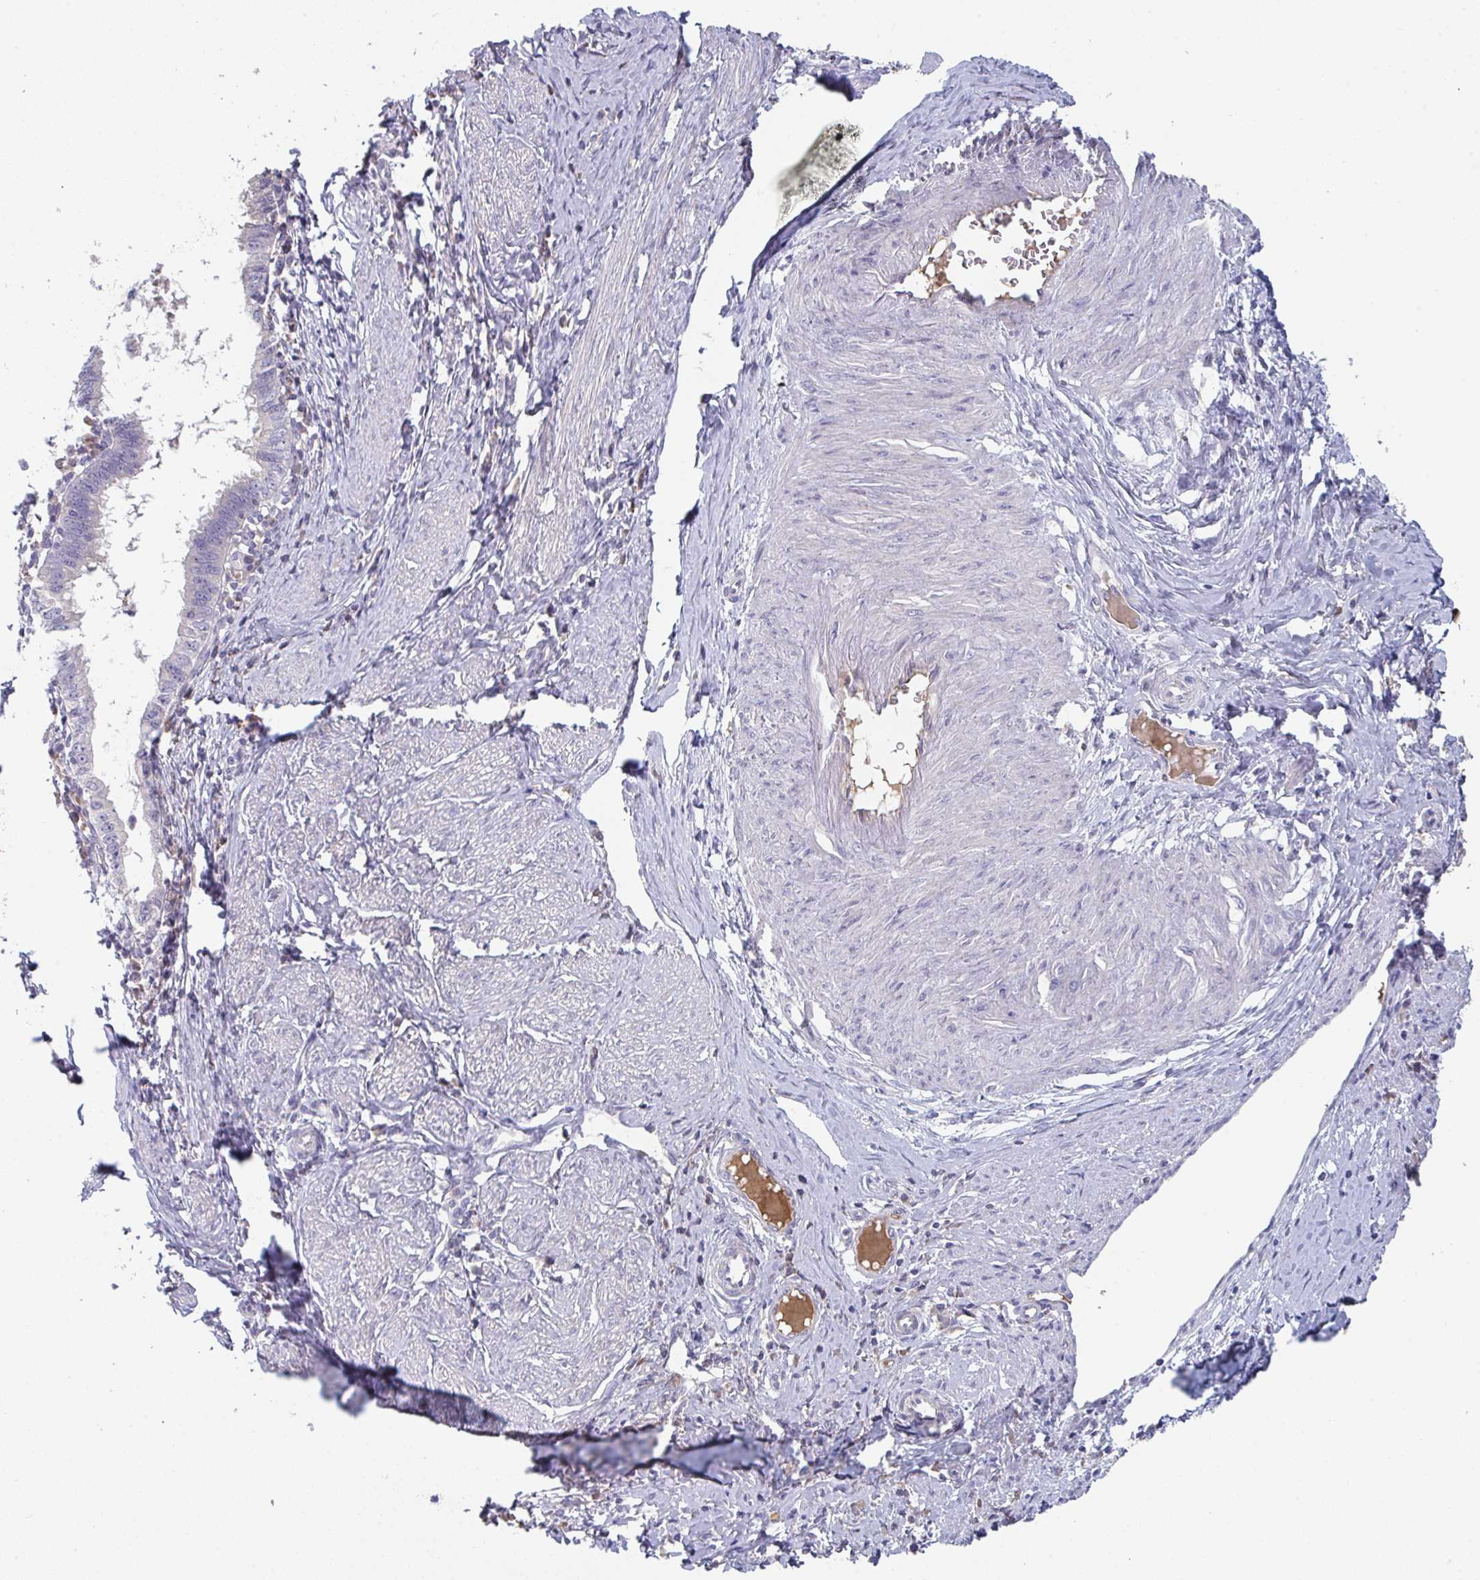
{"staining": {"intensity": "negative", "quantity": "none", "location": "none"}, "tissue": "cervical cancer", "cell_type": "Tumor cells", "image_type": "cancer", "snomed": [{"axis": "morphology", "description": "Adenocarcinoma, NOS"}, {"axis": "topography", "description": "Cervix"}], "caption": "Tumor cells are negative for brown protein staining in cervical cancer.", "gene": "HGFAC", "patient": {"sex": "female", "age": 36}}